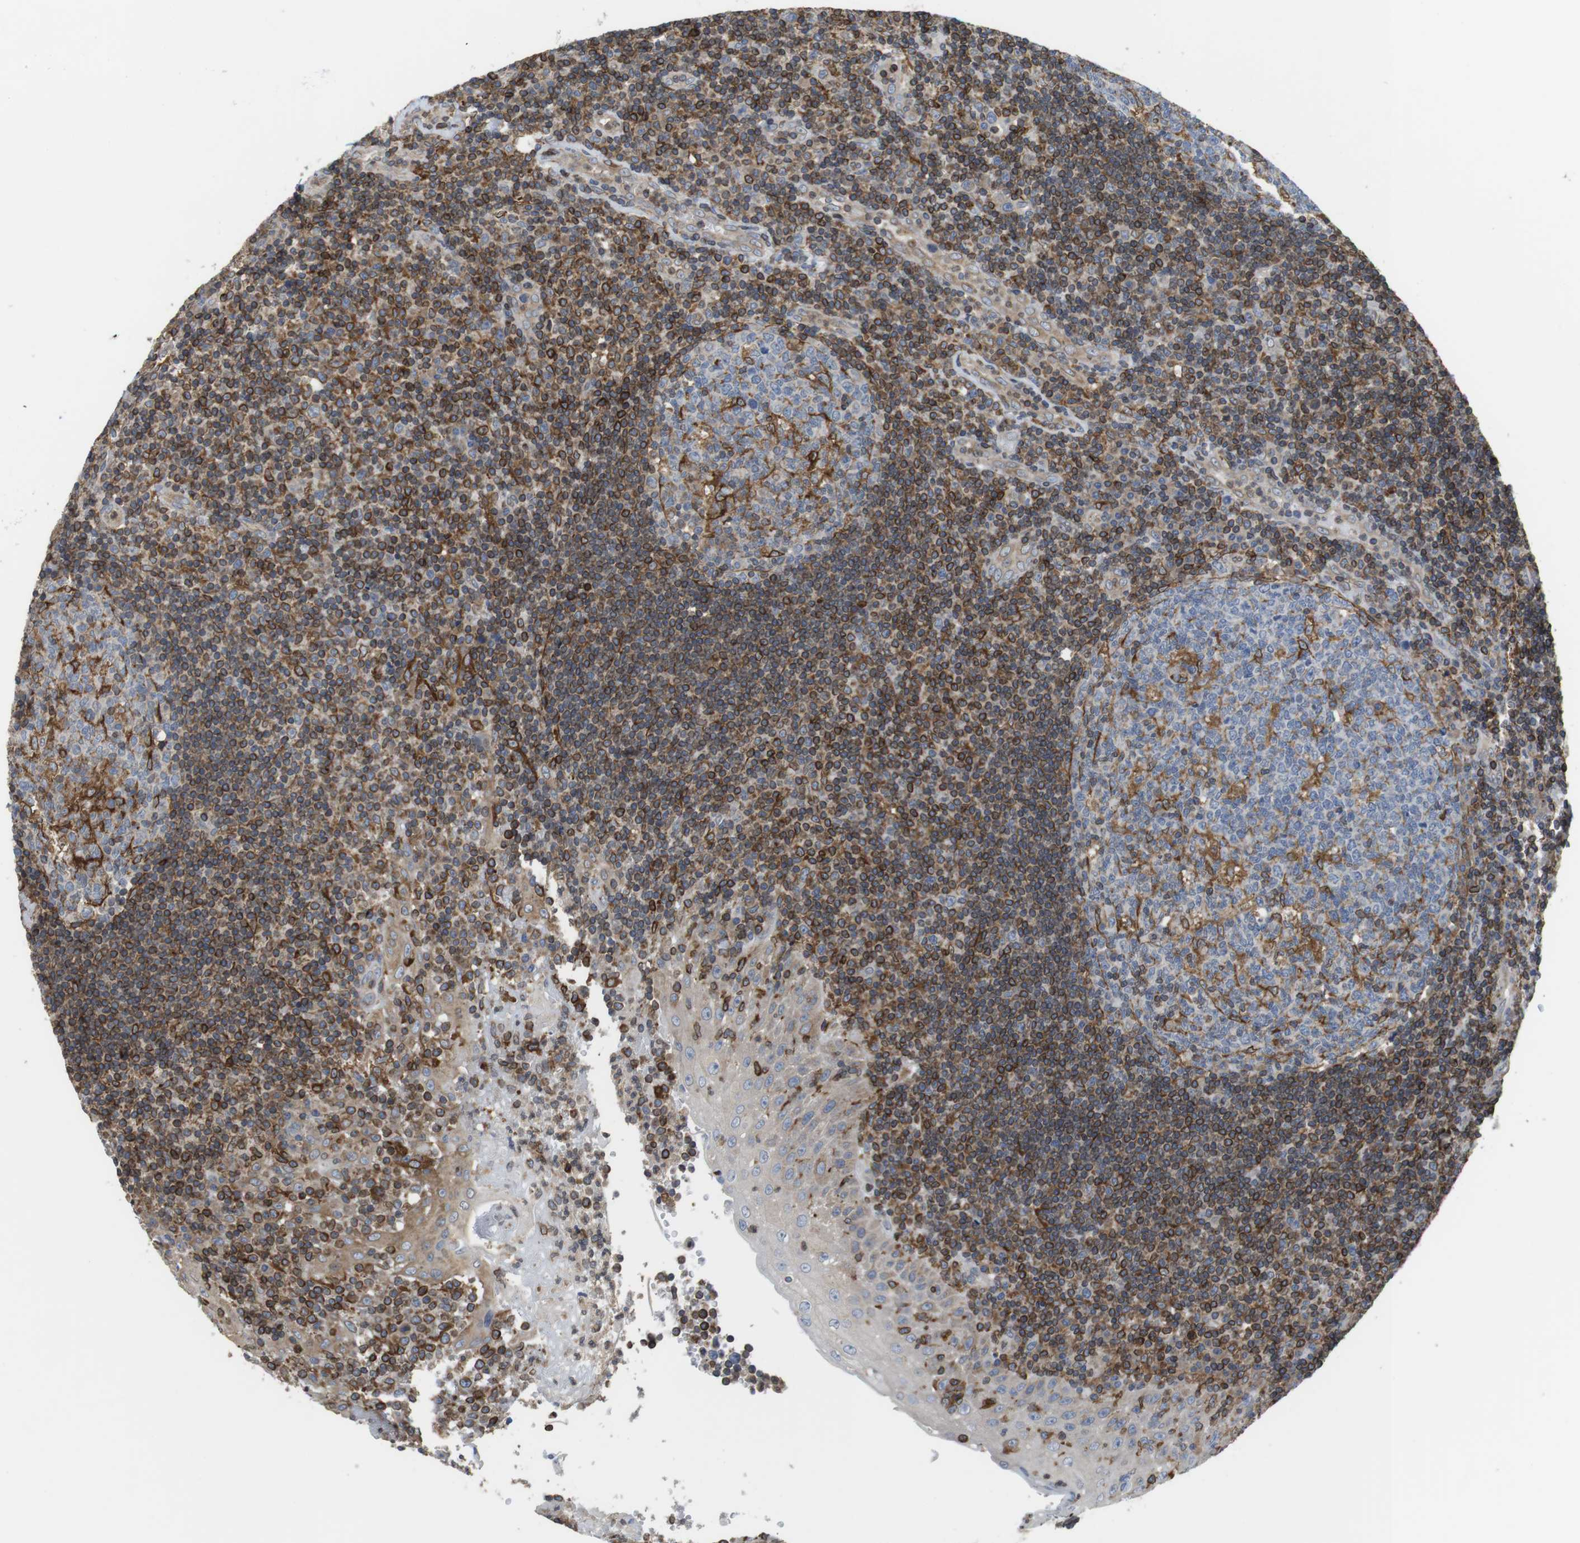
{"staining": {"intensity": "moderate", "quantity": "25%-75%", "location": "cytoplasmic/membranous"}, "tissue": "tonsil", "cell_type": "Germinal center cells", "image_type": "normal", "snomed": [{"axis": "morphology", "description": "Normal tissue, NOS"}, {"axis": "topography", "description": "Tonsil"}], "caption": "Immunohistochemical staining of normal tonsil reveals moderate cytoplasmic/membranous protein expression in approximately 25%-75% of germinal center cells. (DAB IHC, brown staining for protein, blue staining for nuclei).", "gene": "ARL6IP5", "patient": {"sex": "female", "age": 40}}